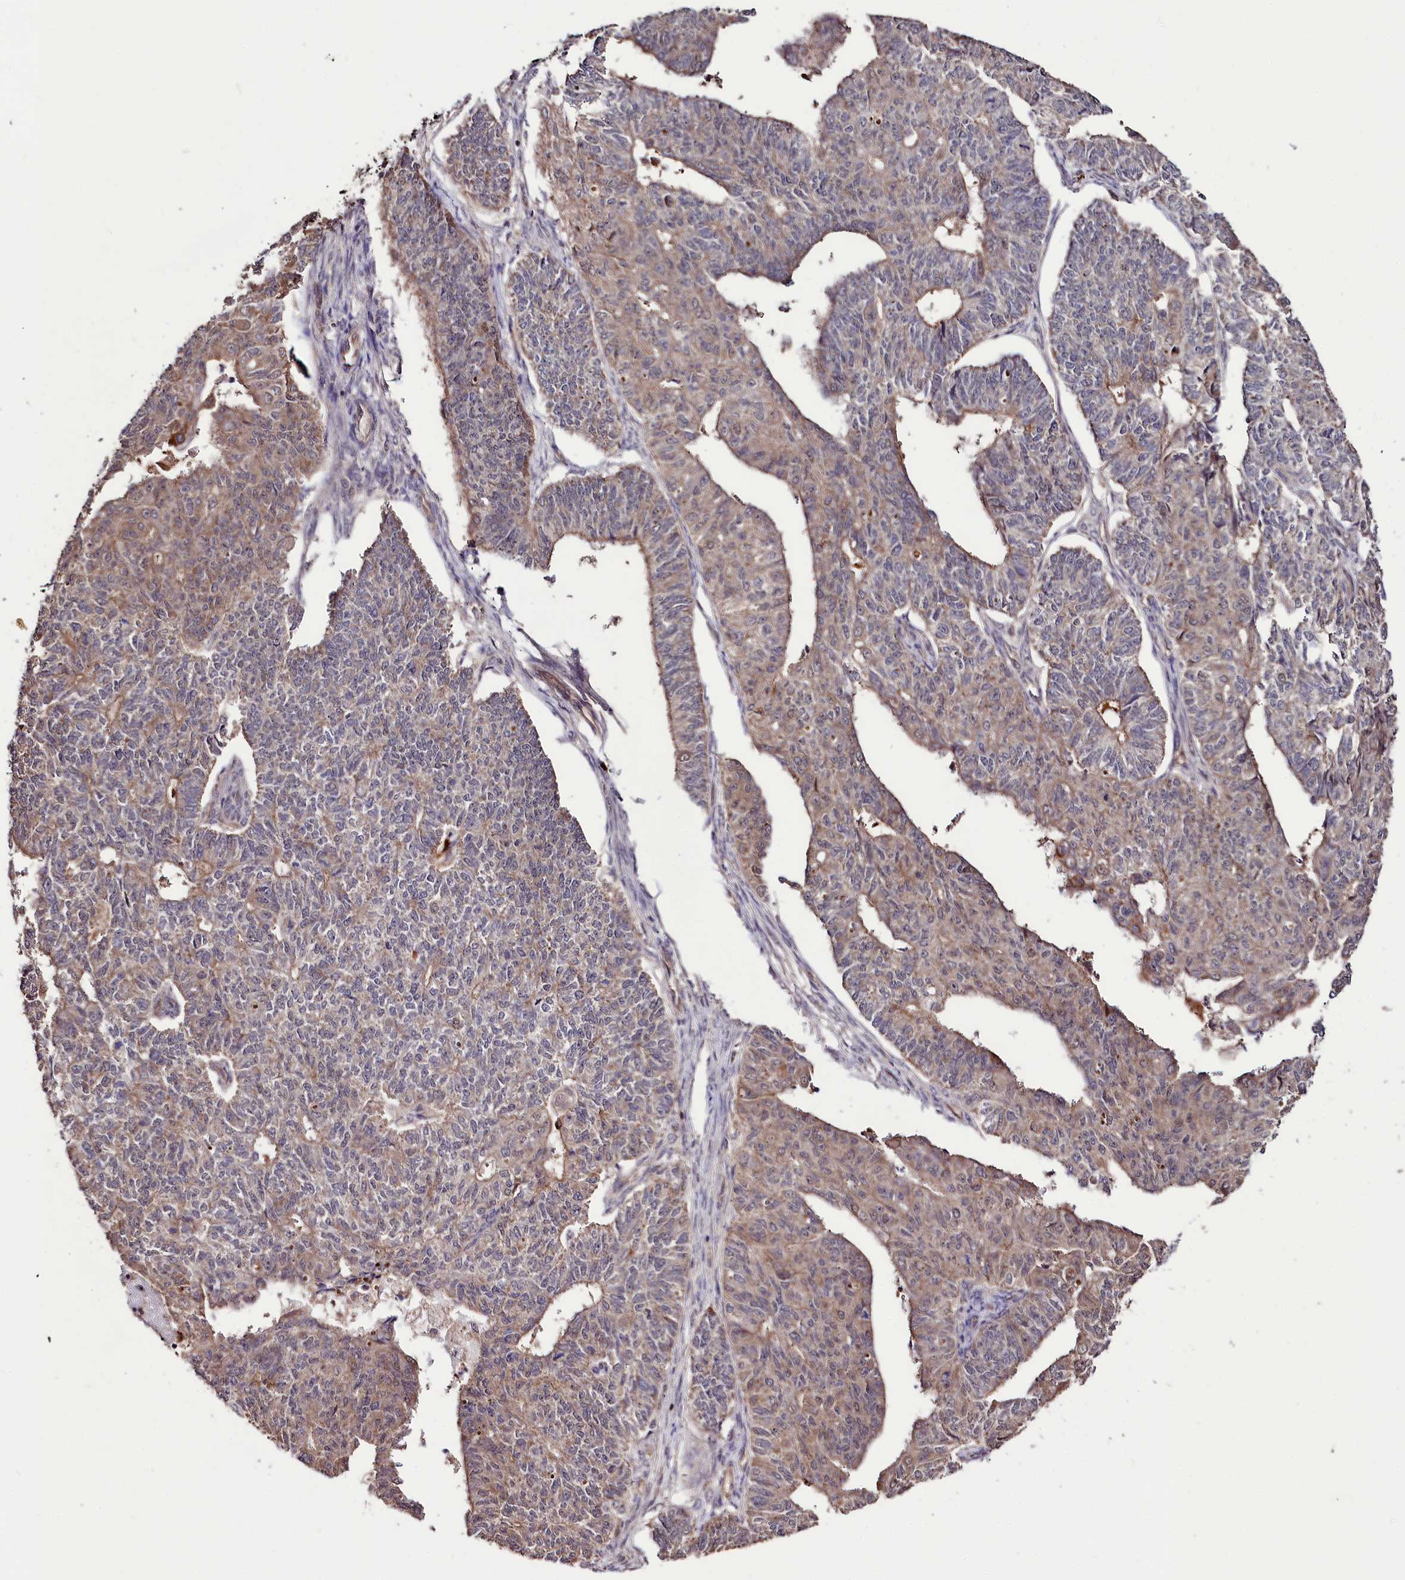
{"staining": {"intensity": "weak", "quantity": "25%-75%", "location": "cytoplasmic/membranous"}, "tissue": "endometrial cancer", "cell_type": "Tumor cells", "image_type": "cancer", "snomed": [{"axis": "morphology", "description": "Adenocarcinoma, NOS"}, {"axis": "topography", "description": "Endometrium"}], "caption": "Protein staining shows weak cytoplasmic/membranous staining in about 25%-75% of tumor cells in endometrial adenocarcinoma. The staining was performed using DAB (3,3'-diaminobenzidine), with brown indicating positive protein expression. Nuclei are stained blue with hematoxylin.", "gene": "KLRB1", "patient": {"sex": "female", "age": 32}}